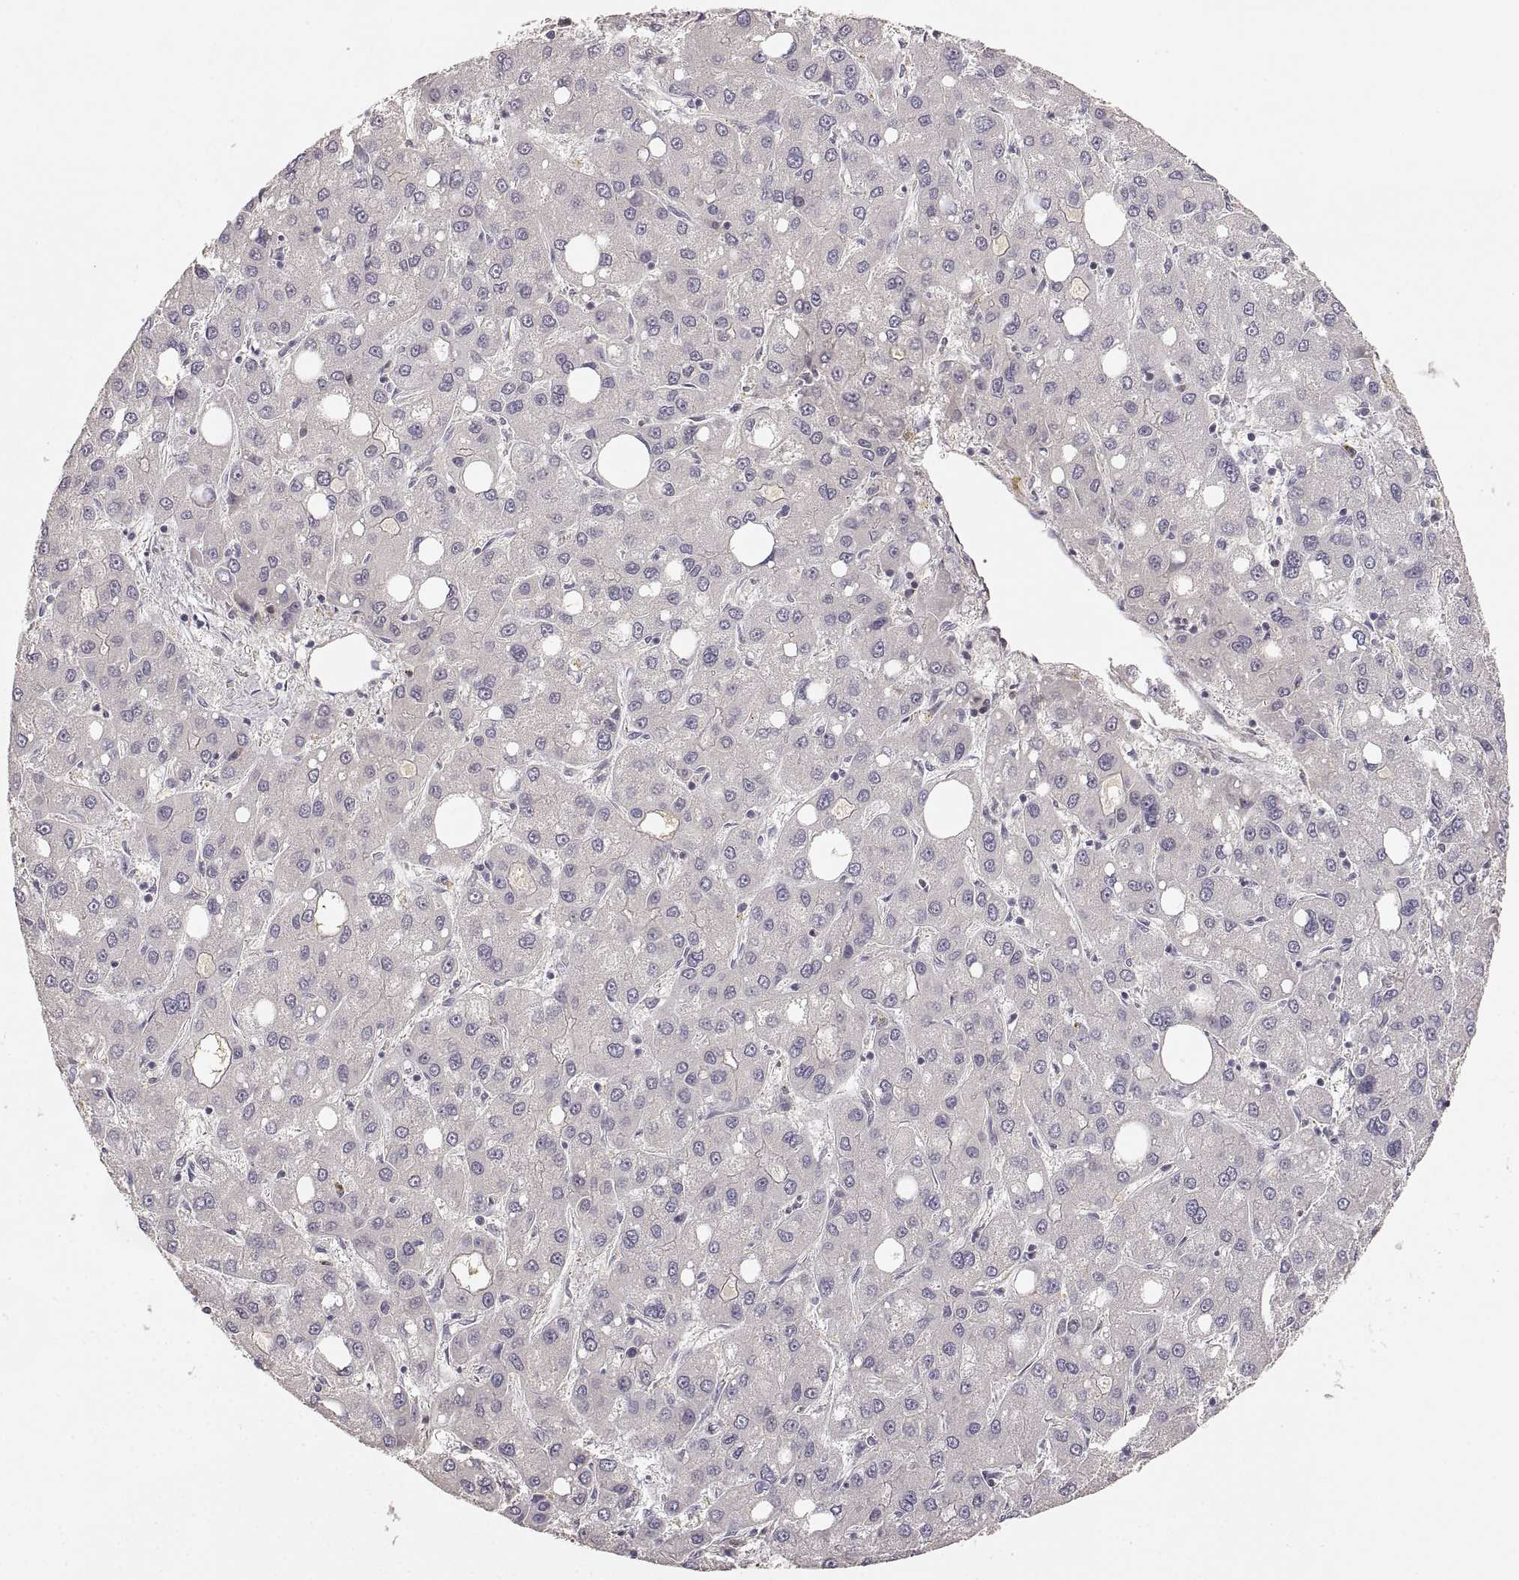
{"staining": {"intensity": "negative", "quantity": "none", "location": "none"}, "tissue": "liver cancer", "cell_type": "Tumor cells", "image_type": "cancer", "snomed": [{"axis": "morphology", "description": "Carcinoma, Hepatocellular, NOS"}, {"axis": "topography", "description": "Liver"}], "caption": "Tumor cells are negative for protein expression in human liver hepatocellular carcinoma. (Immunohistochemistry, brightfield microscopy, high magnification).", "gene": "RUNDC3A", "patient": {"sex": "male", "age": 73}}